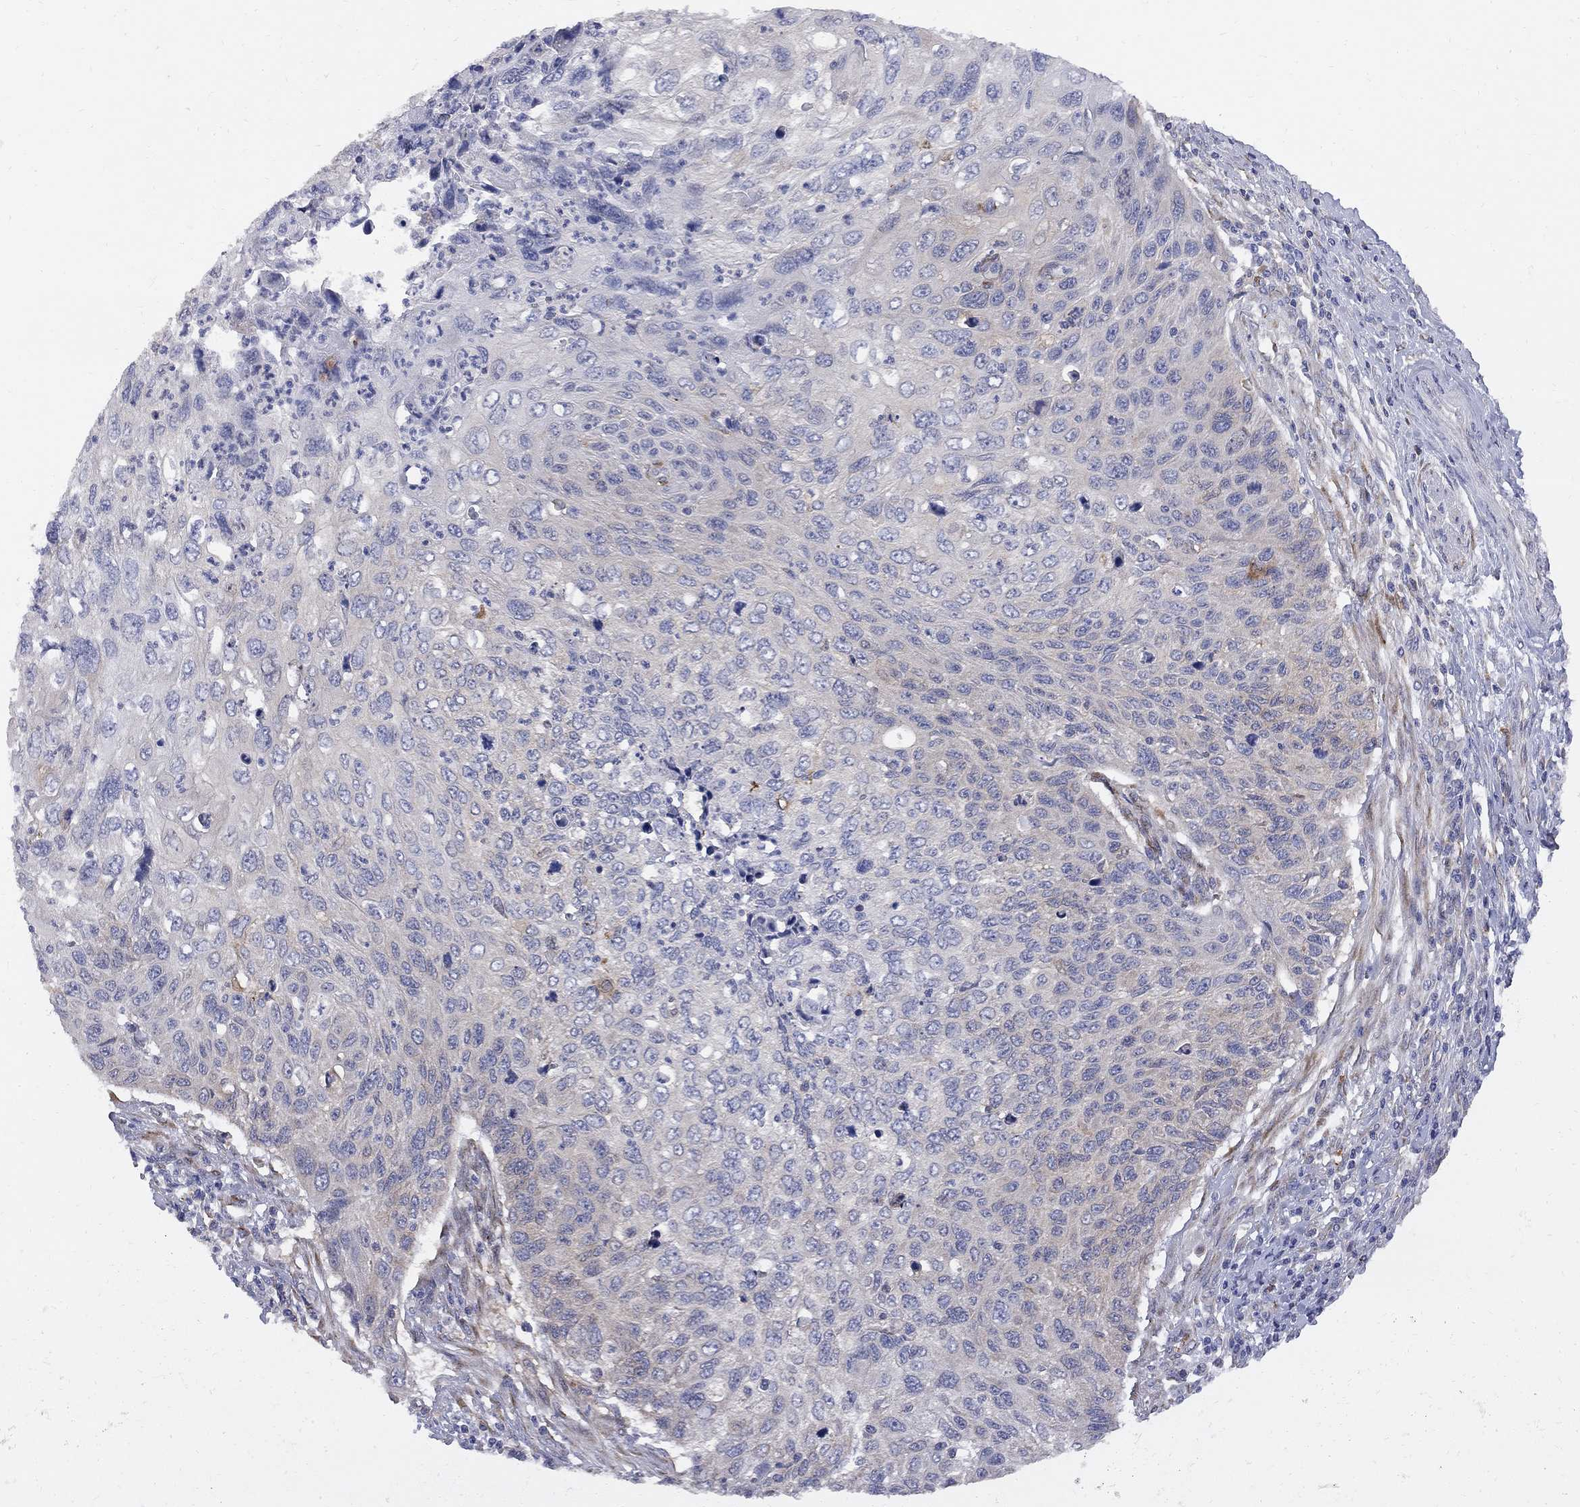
{"staining": {"intensity": "moderate", "quantity": "<25%", "location": "cytoplasmic/membranous"}, "tissue": "cervical cancer", "cell_type": "Tumor cells", "image_type": "cancer", "snomed": [{"axis": "morphology", "description": "Squamous cell carcinoma, NOS"}, {"axis": "topography", "description": "Cervix"}], "caption": "Immunohistochemical staining of human squamous cell carcinoma (cervical) exhibits moderate cytoplasmic/membranous protein positivity in approximately <25% of tumor cells.", "gene": "MTHFR", "patient": {"sex": "female", "age": 70}}